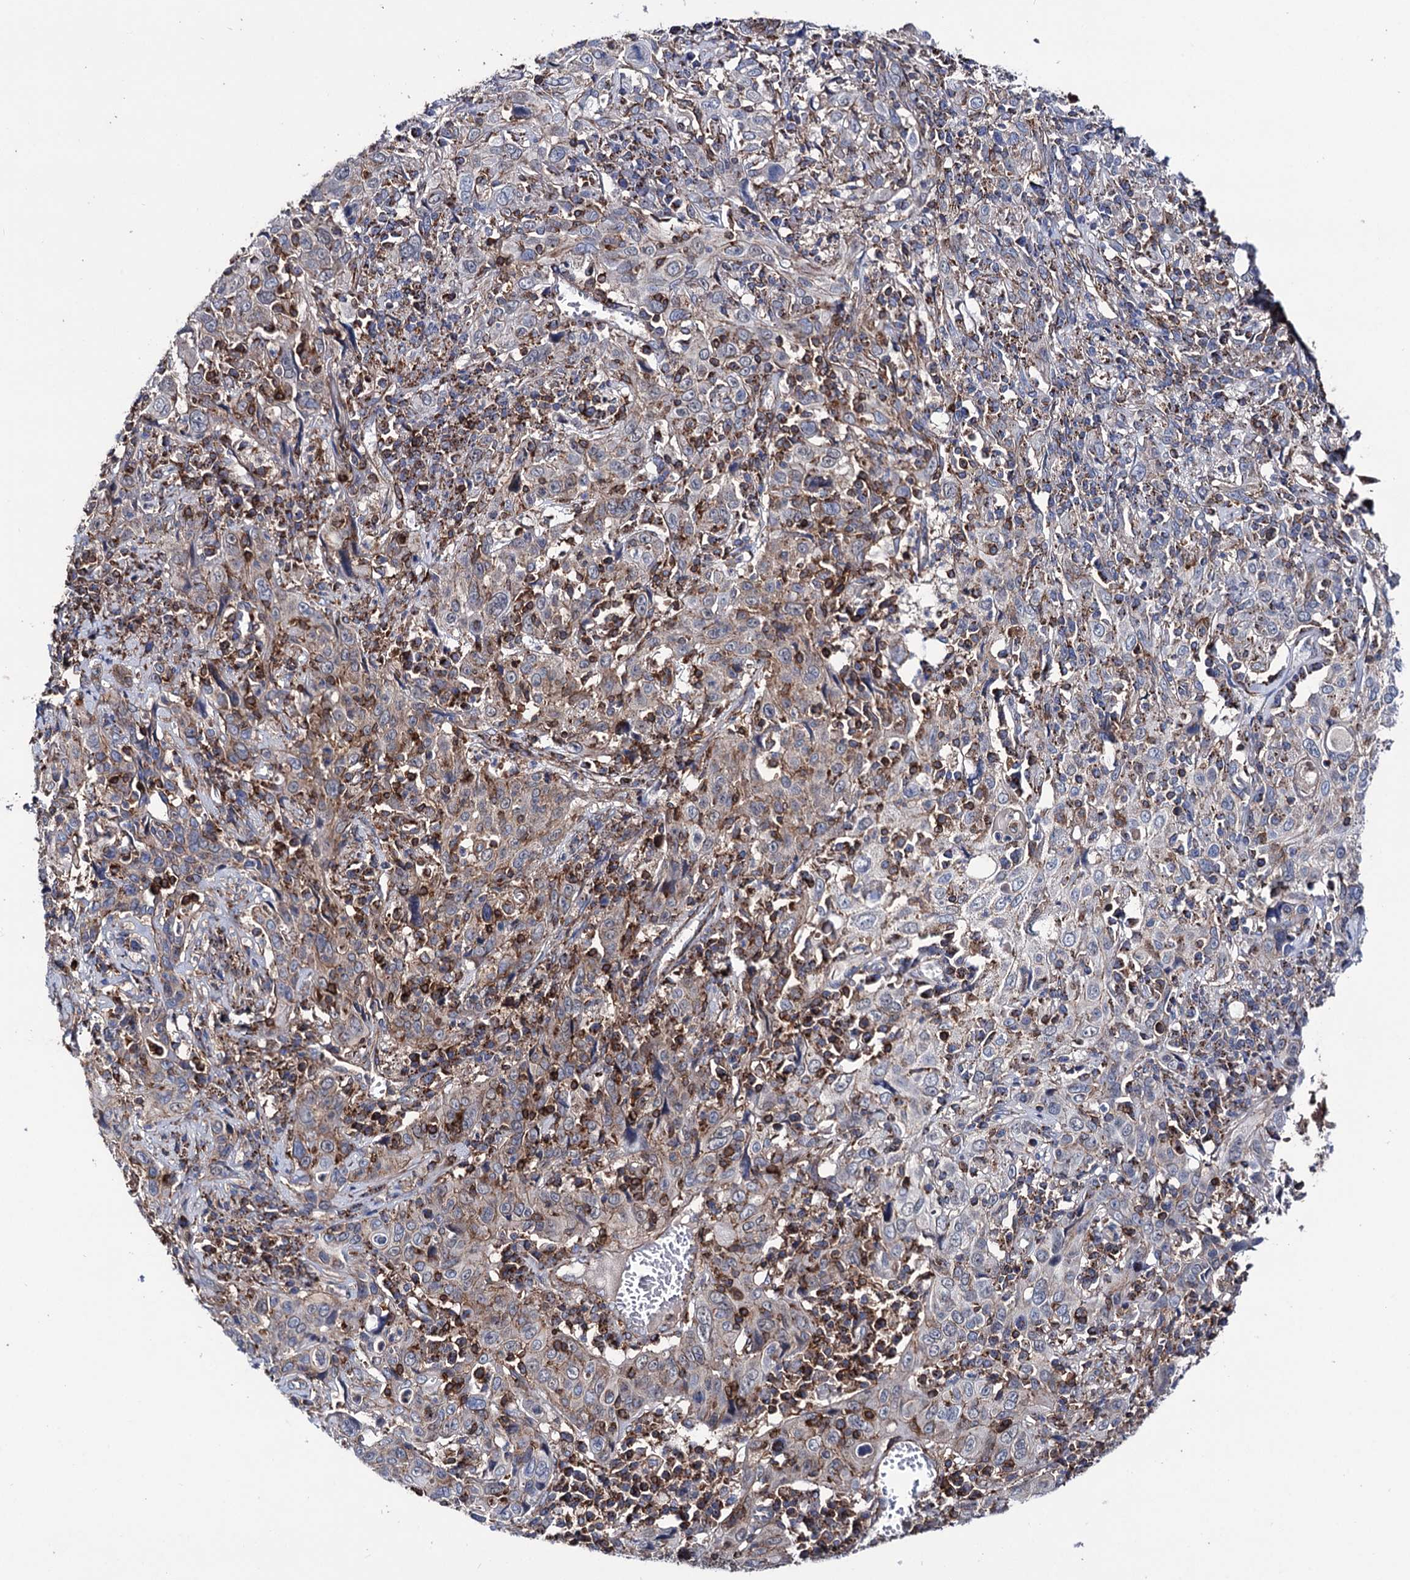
{"staining": {"intensity": "weak", "quantity": ">75%", "location": "cytoplasmic/membranous"}, "tissue": "cervical cancer", "cell_type": "Tumor cells", "image_type": "cancer", "snomed": [{"axis": "morphology", "description": "Squamous cell carcinoma, NOS"}, {"axis": "topography", "description": "Cervix"}], "caption": "Human cervical cancer (squamous cell carcinoma) stained for a protein (brown) displays weak cytoplasmic/membranous positive expression in approximately >75% of tumor cells.", "gene": "DEF6", "patient": {"sex": "female", "age": 46}}